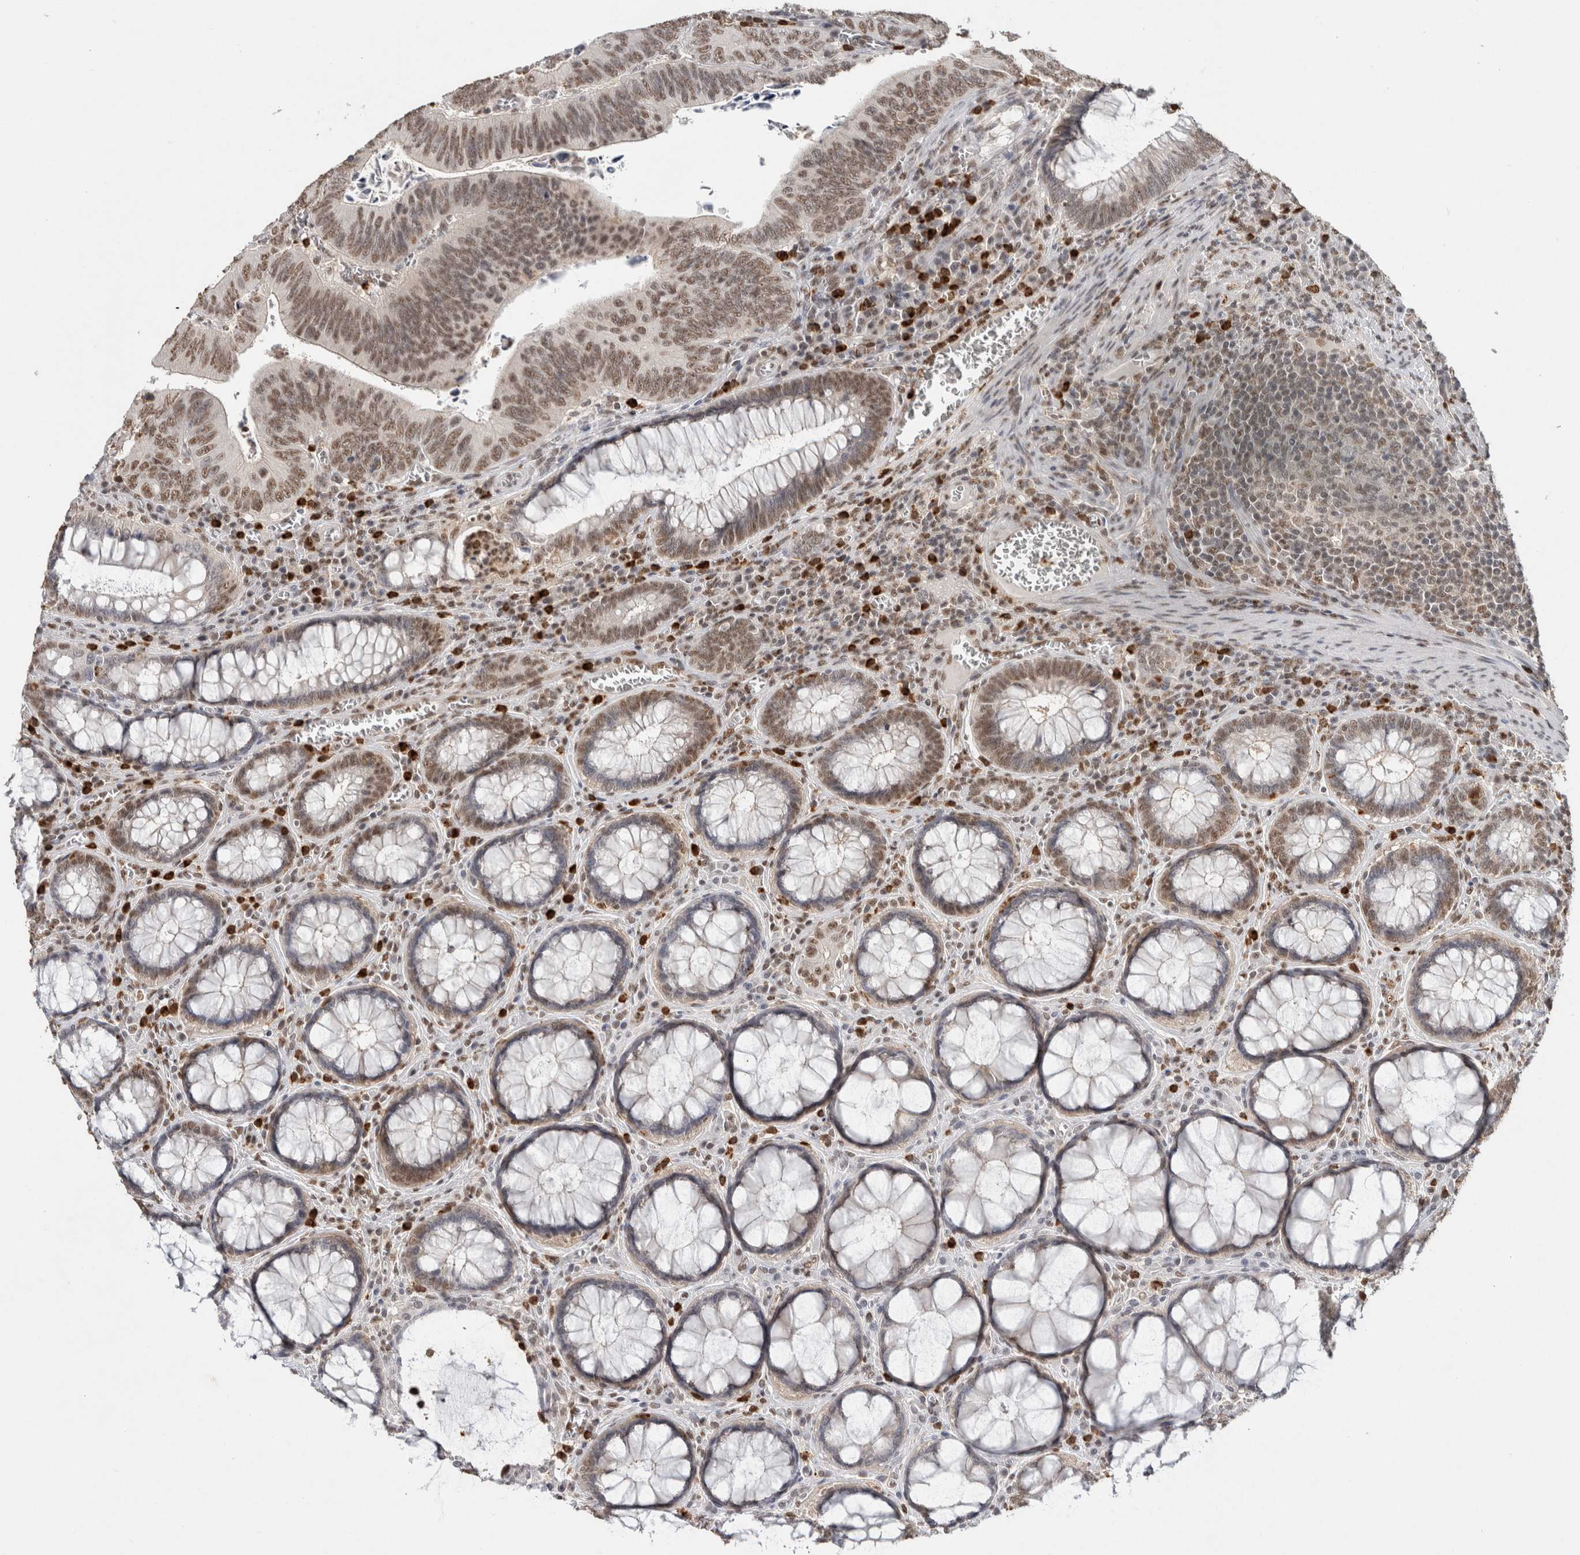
{"staining": {"intensity": "weak", "quantity": ">75%", "location": "nuclear"}, "tissue": "colorectal cancer", "cell_type": "Tumor cells", "image_type": "cancer", "snomed": [{"axis": "morphology", "description": "Inflammation, NOS"}, {"axis": "morphology", "description": "Adenocarcinoma, NOS"}, {"axis": "topography", "description": "Colon"}], "caption": "Brown immunohistochemical staining in human colorectal cancer (adenocarcinoma) demonstrates weak nuclear expression in about >75% of tumor cells.", "gene": "RPS6KA2", "patient": {"sex": "male", "age": 72}}